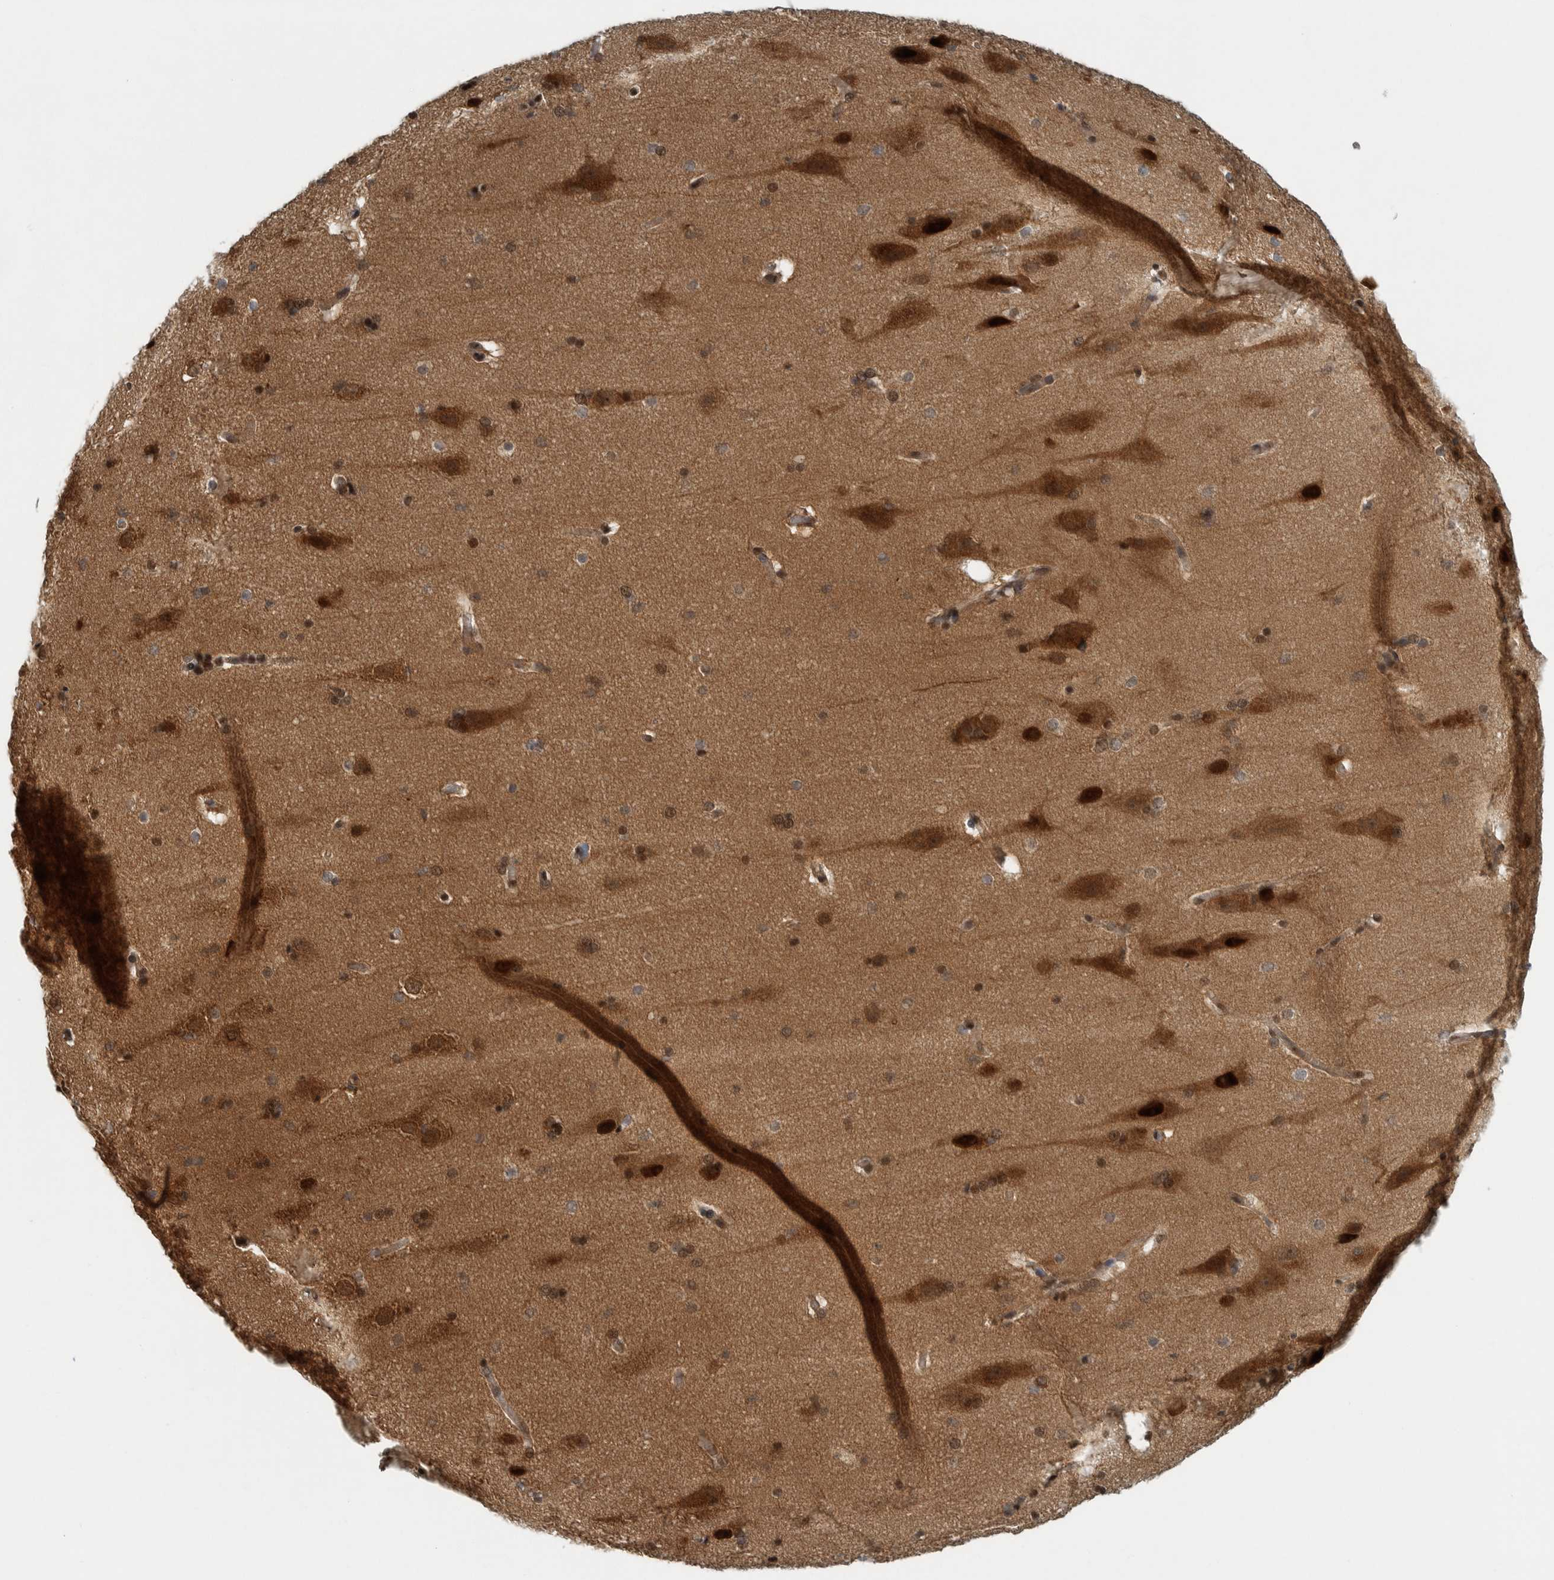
{"staining": {"intensity": "moderate", "quantity": ">75%", "location": "cytoplasmic/membranous"}, "tissue": "cerebral cortex", "cell_type": "Endothelial cells", "image_type": "normal", "snomed": [{"axis": "morphology", "description": "Normal tissue, NOS"}, {"axis": "topography", "description": "Cerebral cortex"}, {"axis": "topography", "description": "Hippocampus"}], "caption": "Moderate cytoplasmic/membranous protein expression is present in approximately >75% of endothelial cells in cerebral cortex. The protein of interest is shown in brown color, while the nuclei are stained blue.", "gene": "COPS3", "patient": {"sex": "female", "age": 19}}